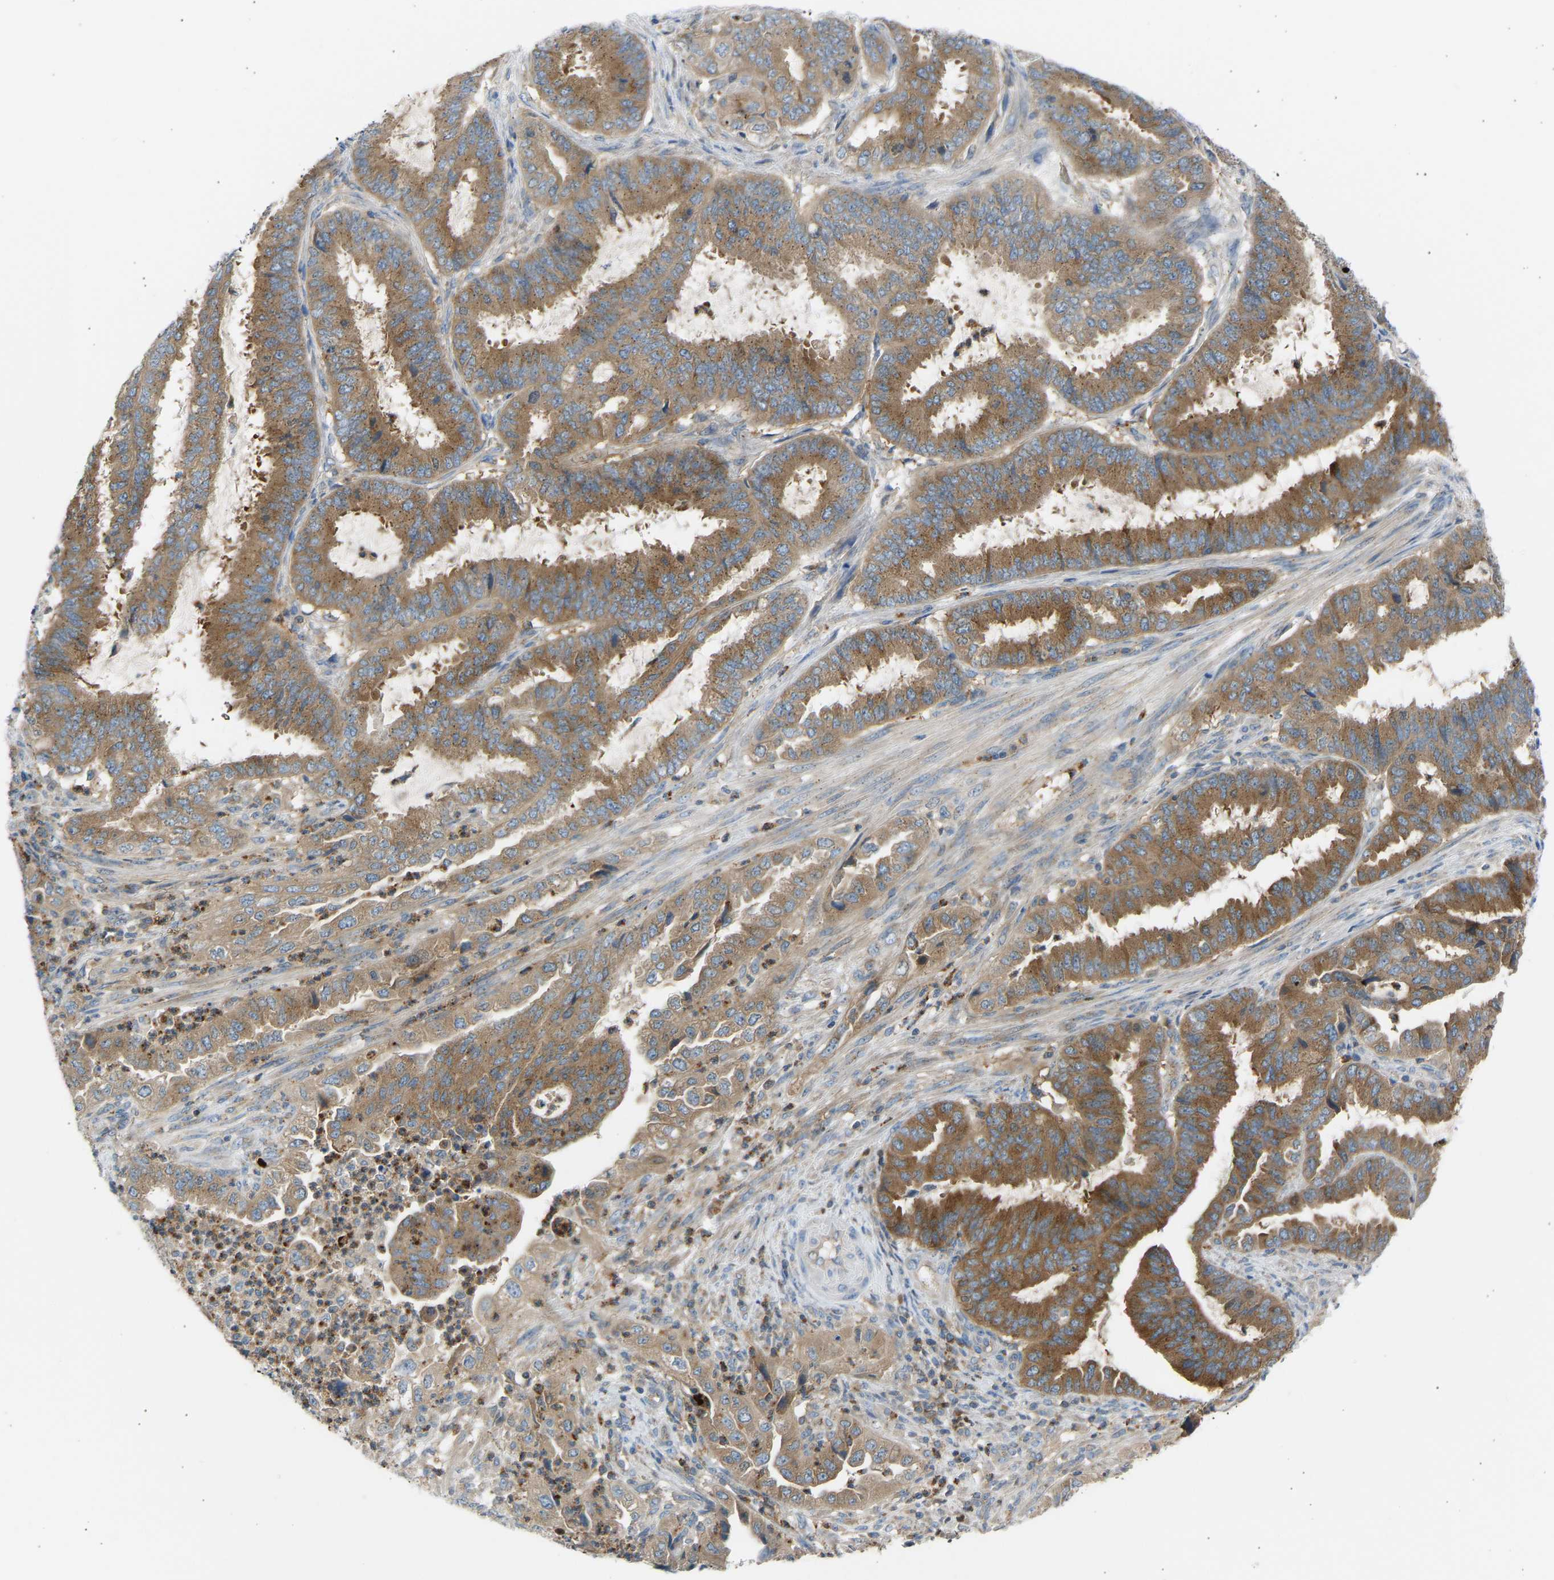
{"staining": {"intensity": "moderate", "quantity": ">75%", "location": "cytoplasmic/membranous"}, "tissue": "endometrial cancer", "cell_type": "Tumor cells", "image_type": "cancer", "snomed": [{"axis": "morphology", "description": "Adenocarcinoma, NOS"}, {"axis": "topography", "description": "Endometrium"}], "caption": "Tumor cells display moderate cytoplasmic/membranous staining in about >75% of cells in endometrial cancer. The staining was performed using DAB (3,3'-diaminobenzidine), with brown indicating positive protein expression. Nuclei are stained blue with hematoxylin.", "gene": "TRIM50", "patient": {"sex": "female", "age": 51}}